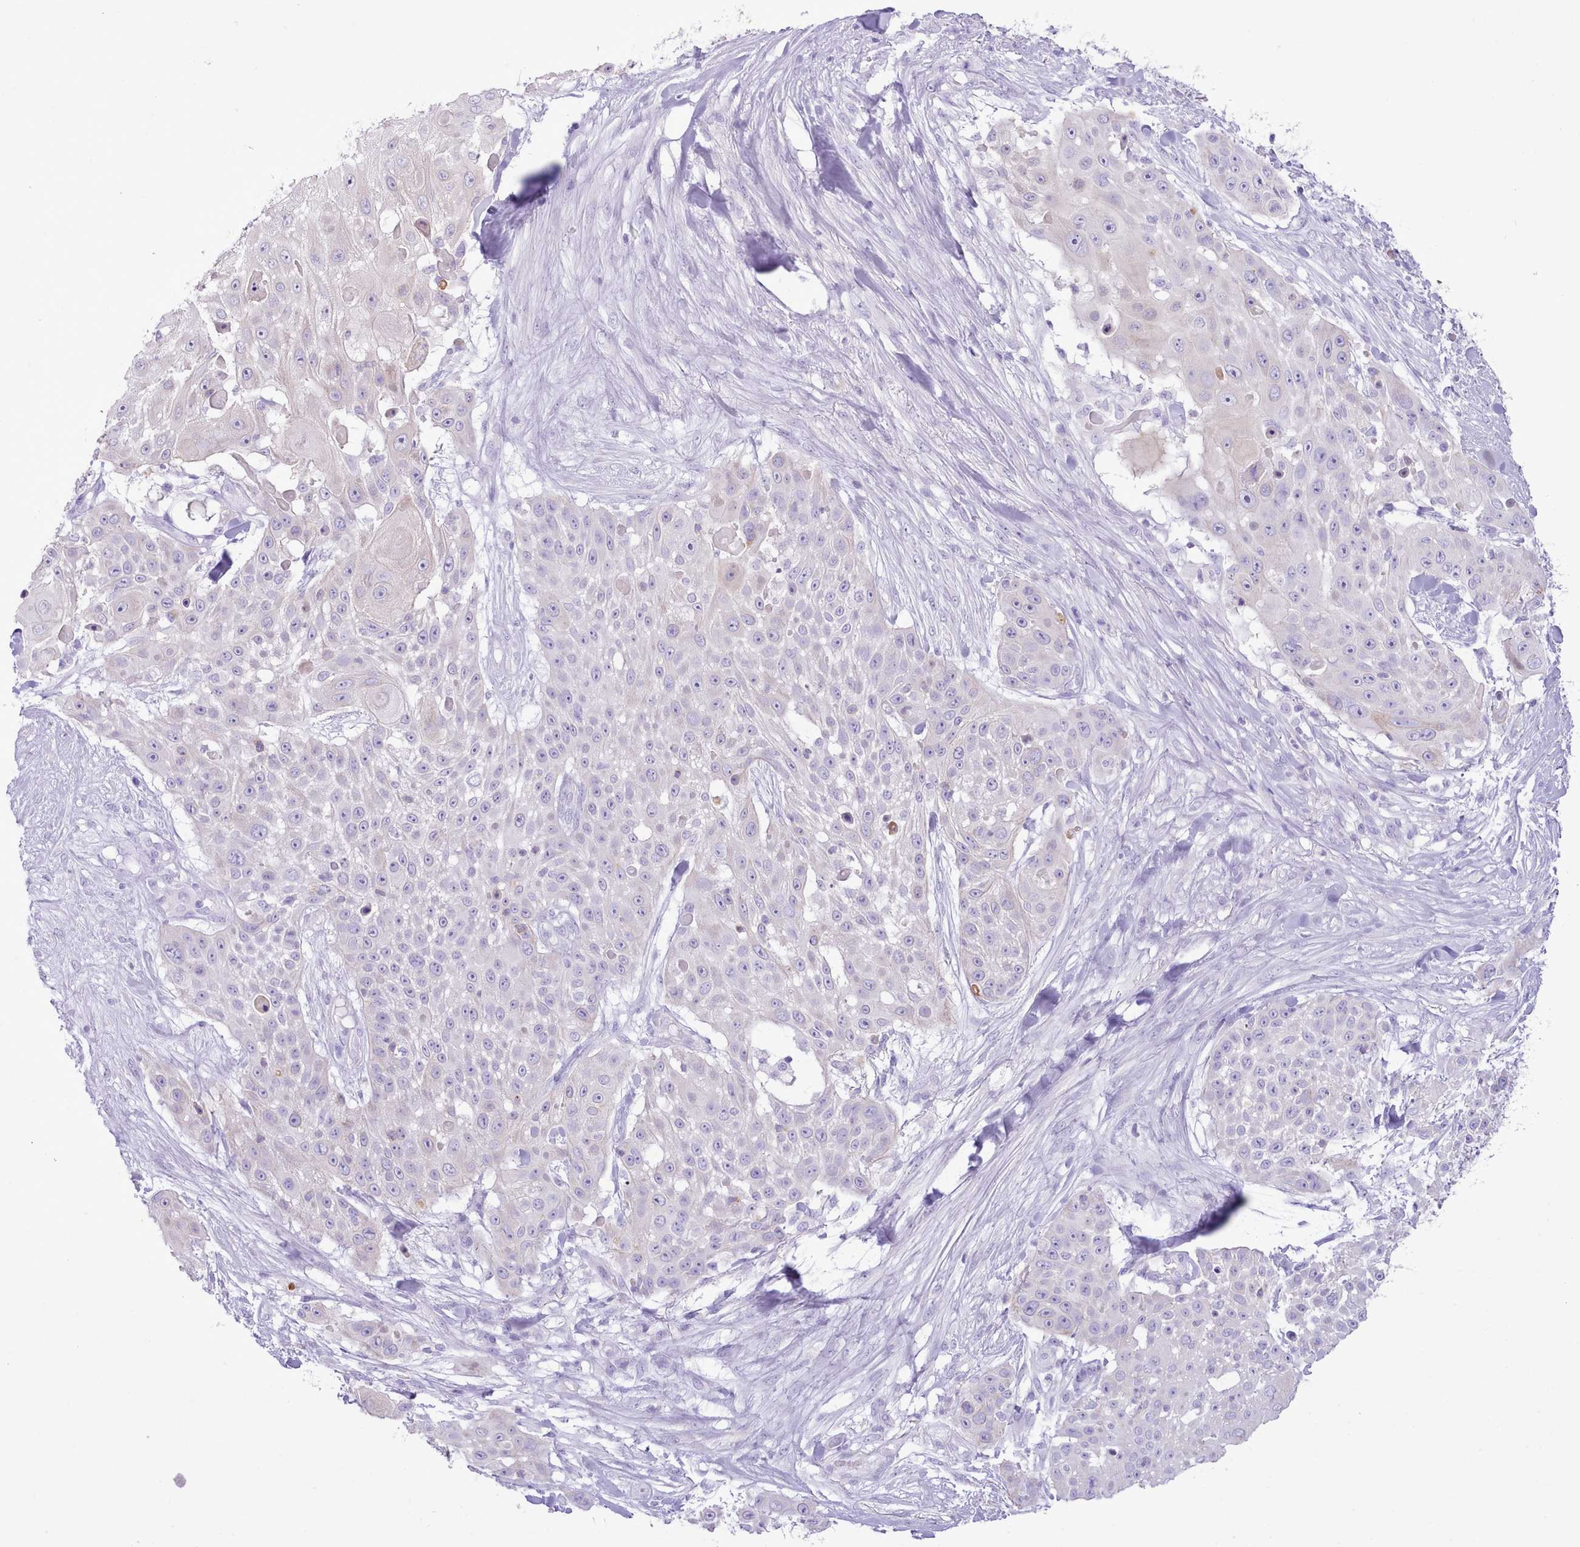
{"staining": {"intensity": "negative", "quantity": "none", "location": "none"}, "tissue": "skin cancer", "cell_type": "Tumor cells", "image_type": "cancer", "snomed": [{"axis": "morphology", "description": "Squamous cell carcinoma, NOS"}, {"axis": "topography", "description": "Skin"}], "caption": "Immunohistochemistry photomicrograph of human skin cancer (squamous cell carcinoma) stained for a protein (brown), which shows no expression in tumor cells.", "gene": "MDFI", "patient": {"sex": "female", "age": 86}}